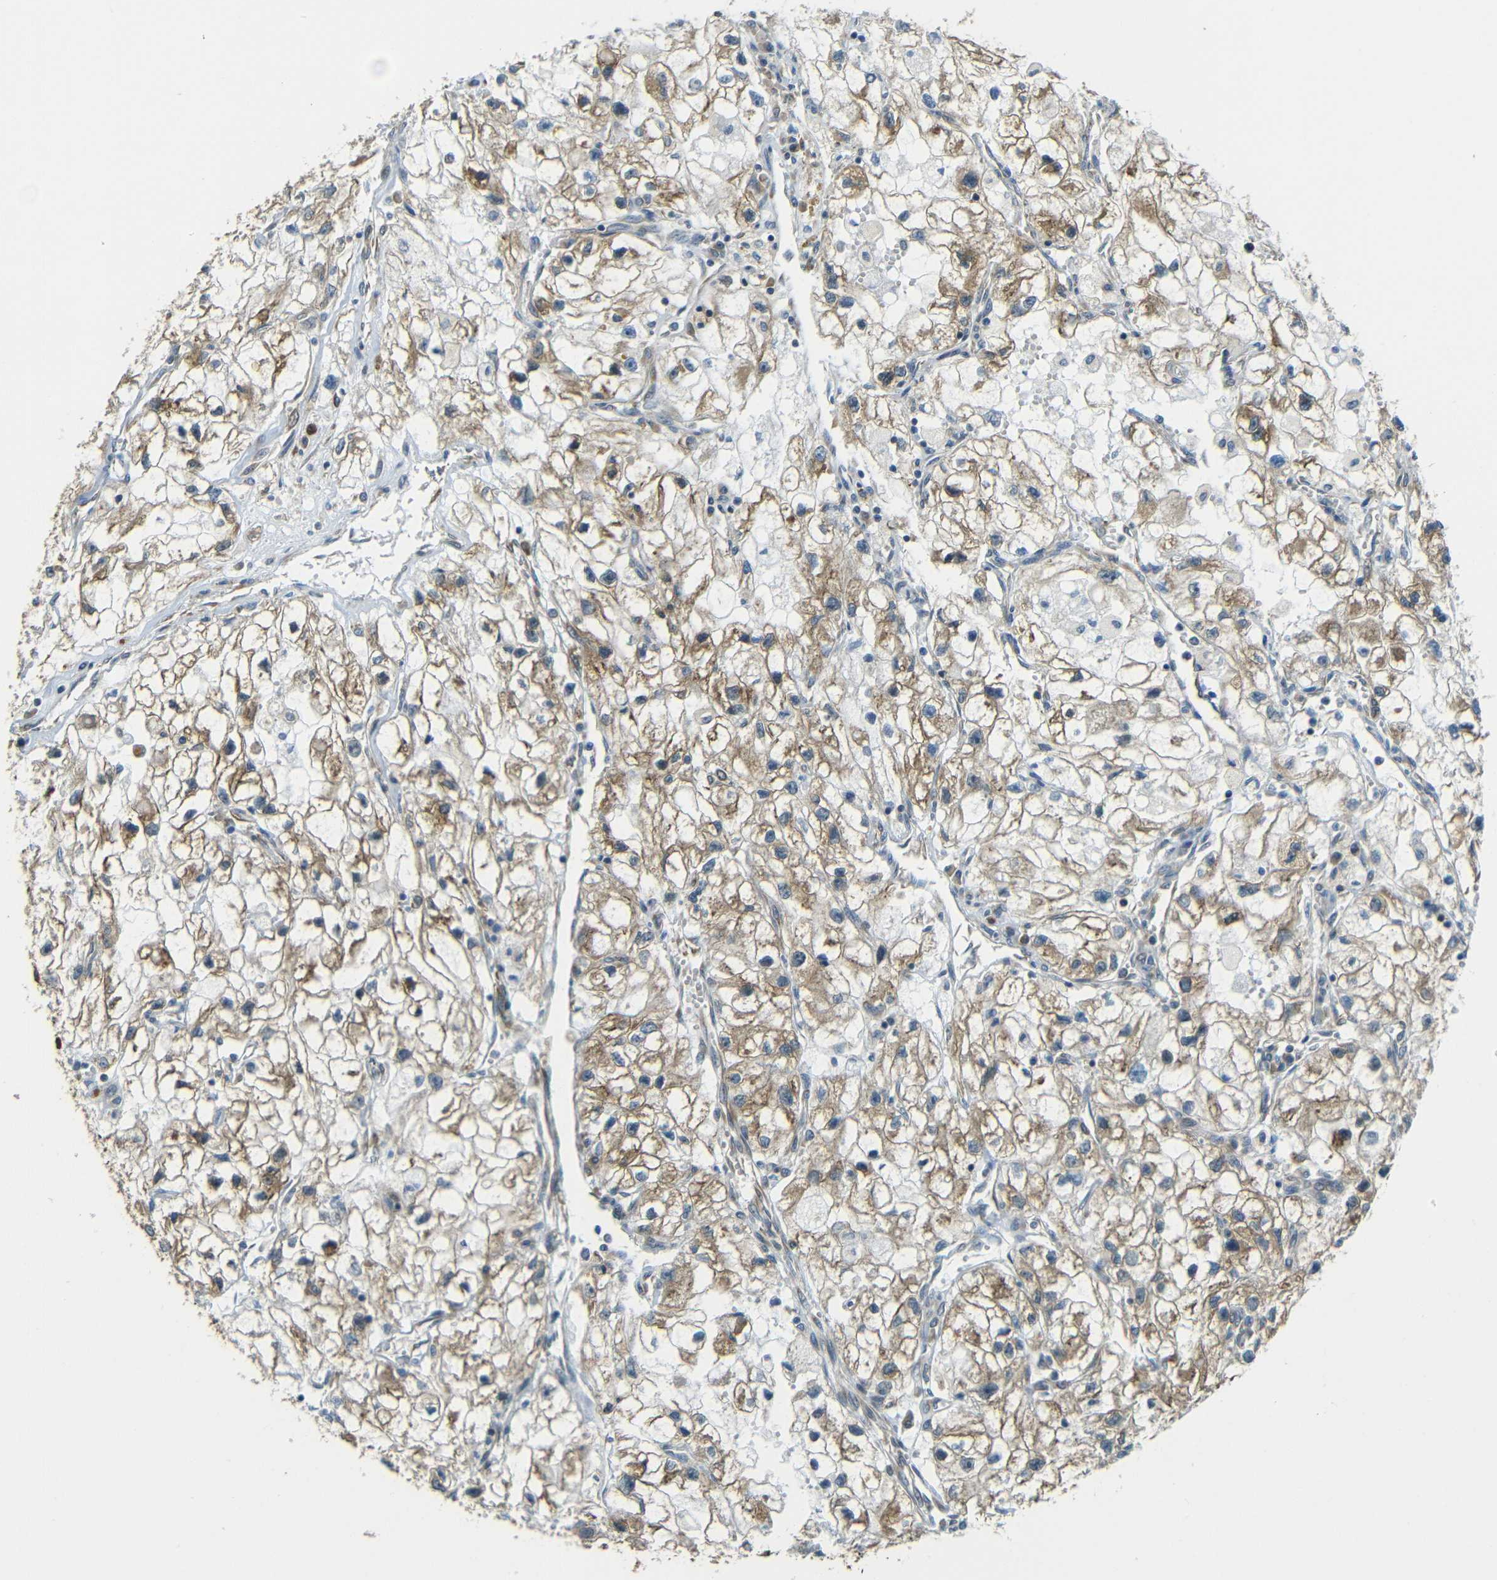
{"staining": {"intensity": "moderate", "quantity": ">75%", "location": "cytoplasmic/membranous"}, "tissue": "renal cancer", "cell_type": "Tumor cells", "image_type": "cancer", "snomed": [{"axis": "morphology", "description": "Adenocarcinoma, NOS"}, {"axis": "topography", "description": "Kidney"}], "caption": "Brown immunohistochemical staining in human renal cancer (adenocarcinoma) shows moderate cytoplasmic/membranous staining in about >75% of tumor cells. The staining is performed using DAB (3,3'-diaminobenzidine) brown chromogen to label protein expression. The nuclei are counter-stained blue using hematoxylin.", "gene": "VAPB", "patient": {"sex": "female", "age": 70}}